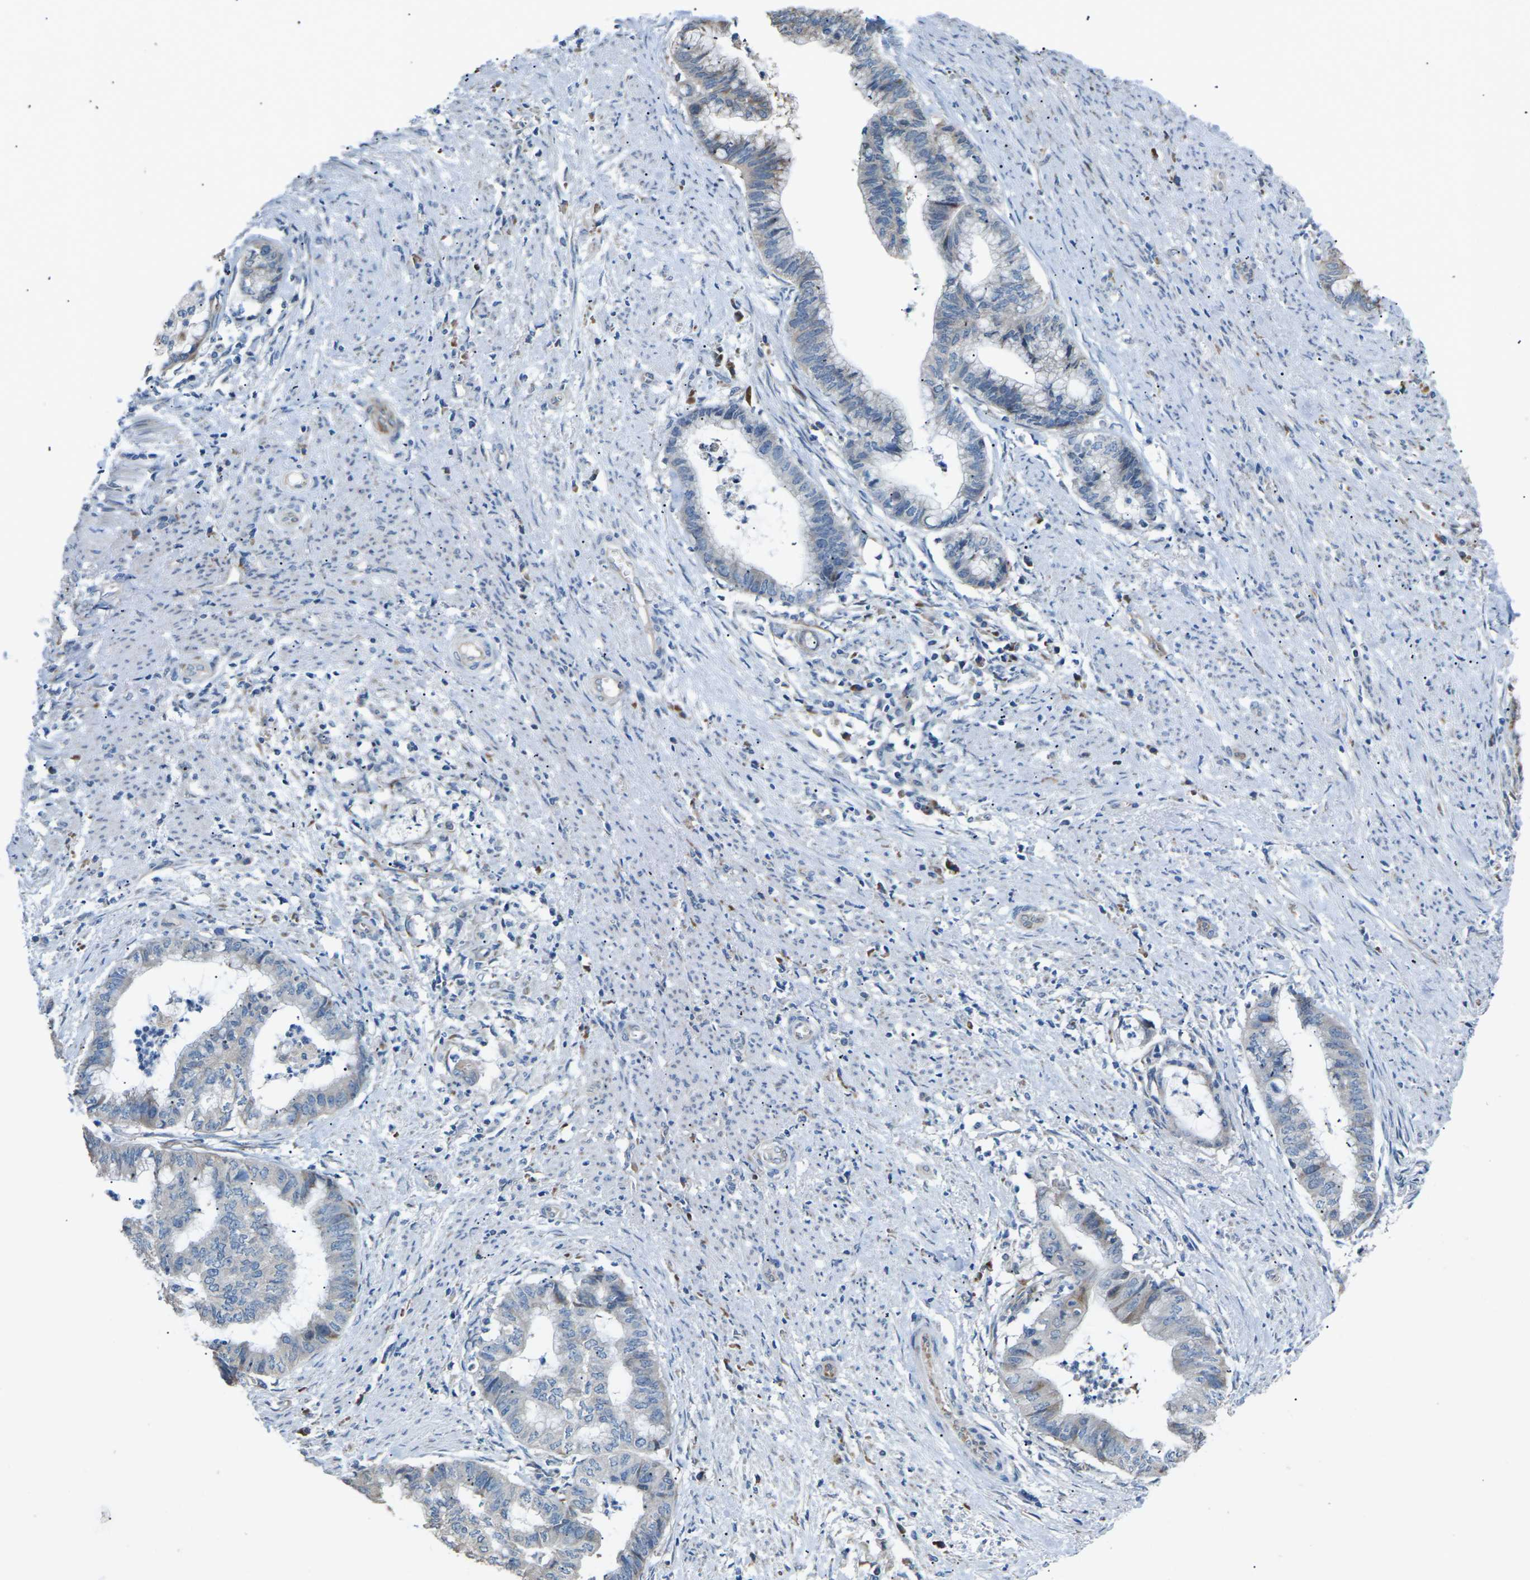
{"staining": {"intensity": "weak", "quantity": "<25%", "location": "cytoplasmic/membranous"}, "tissue": "endometrial cancer", "cell_type": "Tumor cells", "image_type": "cancer", "snomed": [{"axis": "morphology", "description": "Necrosis, NOS"}, {"axis": "morphology", "description": "Adenocarcinoma, NOS"}, {"axis": "topography", "description": "Endometrium"}], "caption": "This is a micrograph of IHC staining of endometrial cancer (adenocarcinoma), which shows no expression in tumor cells.", "gene": "KLHDC8B", "patient": {"sex": "female", "age": 79}}